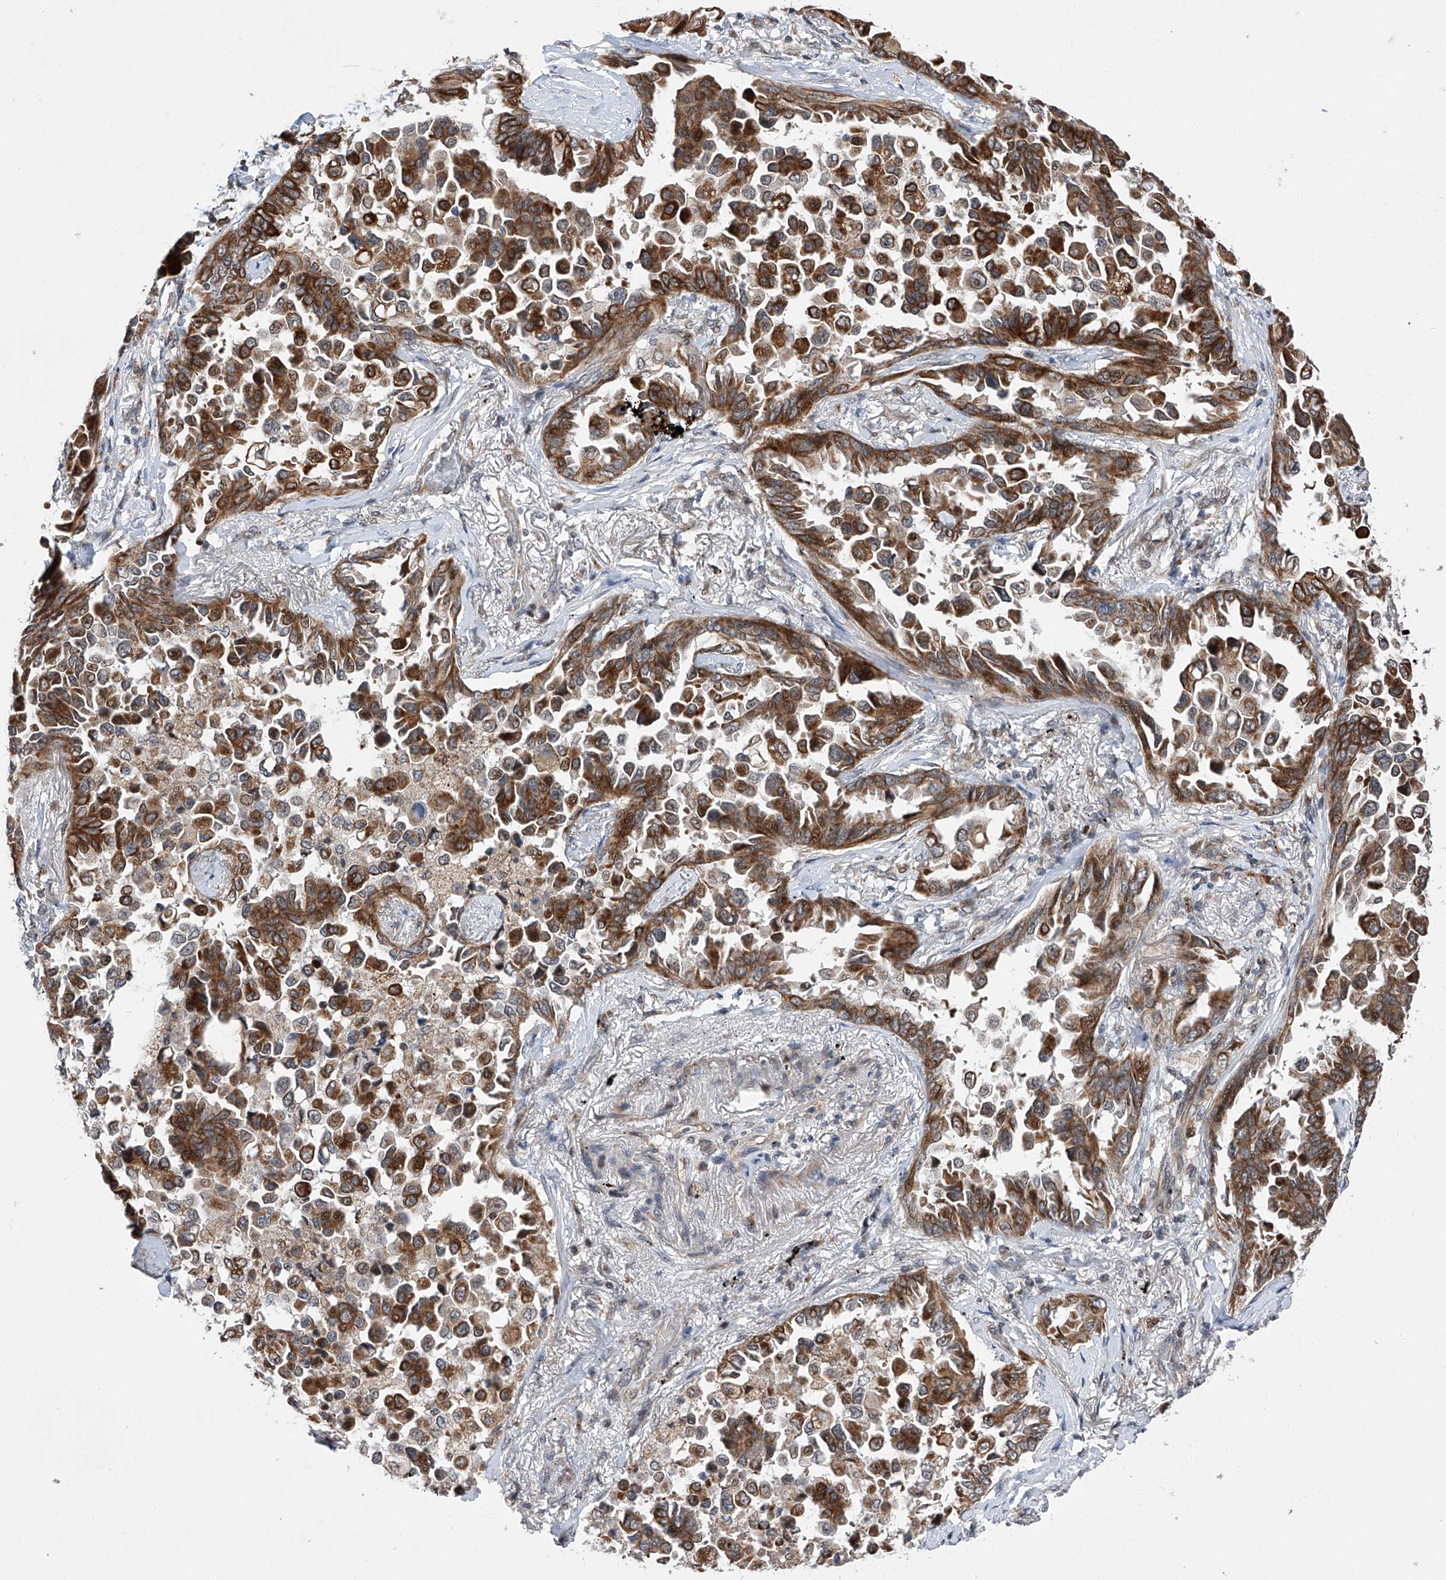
{"staining": {"intensity": "moderate", "quantity": ">75%", "location": "cytoplasmic/membranous"}, "tissue": "lung cancer", "cell_type": "Tumor cells", "image_type": "cancer", "snomed": [{"axis": "morphology", "description": "Adenocarcinoma, NOS"}, {"axis": "topography", "description": "Lung"}], "caption": "Immunohistochemistry (IHC) histopathology image of lung cancer stained for a protein (brown), which shows medium levels of moderate cytoplasmic/membranous expression in about >75% of tumor cells.", "gene": "FARP2", "patient": {"sex": "female", "age": 67}}